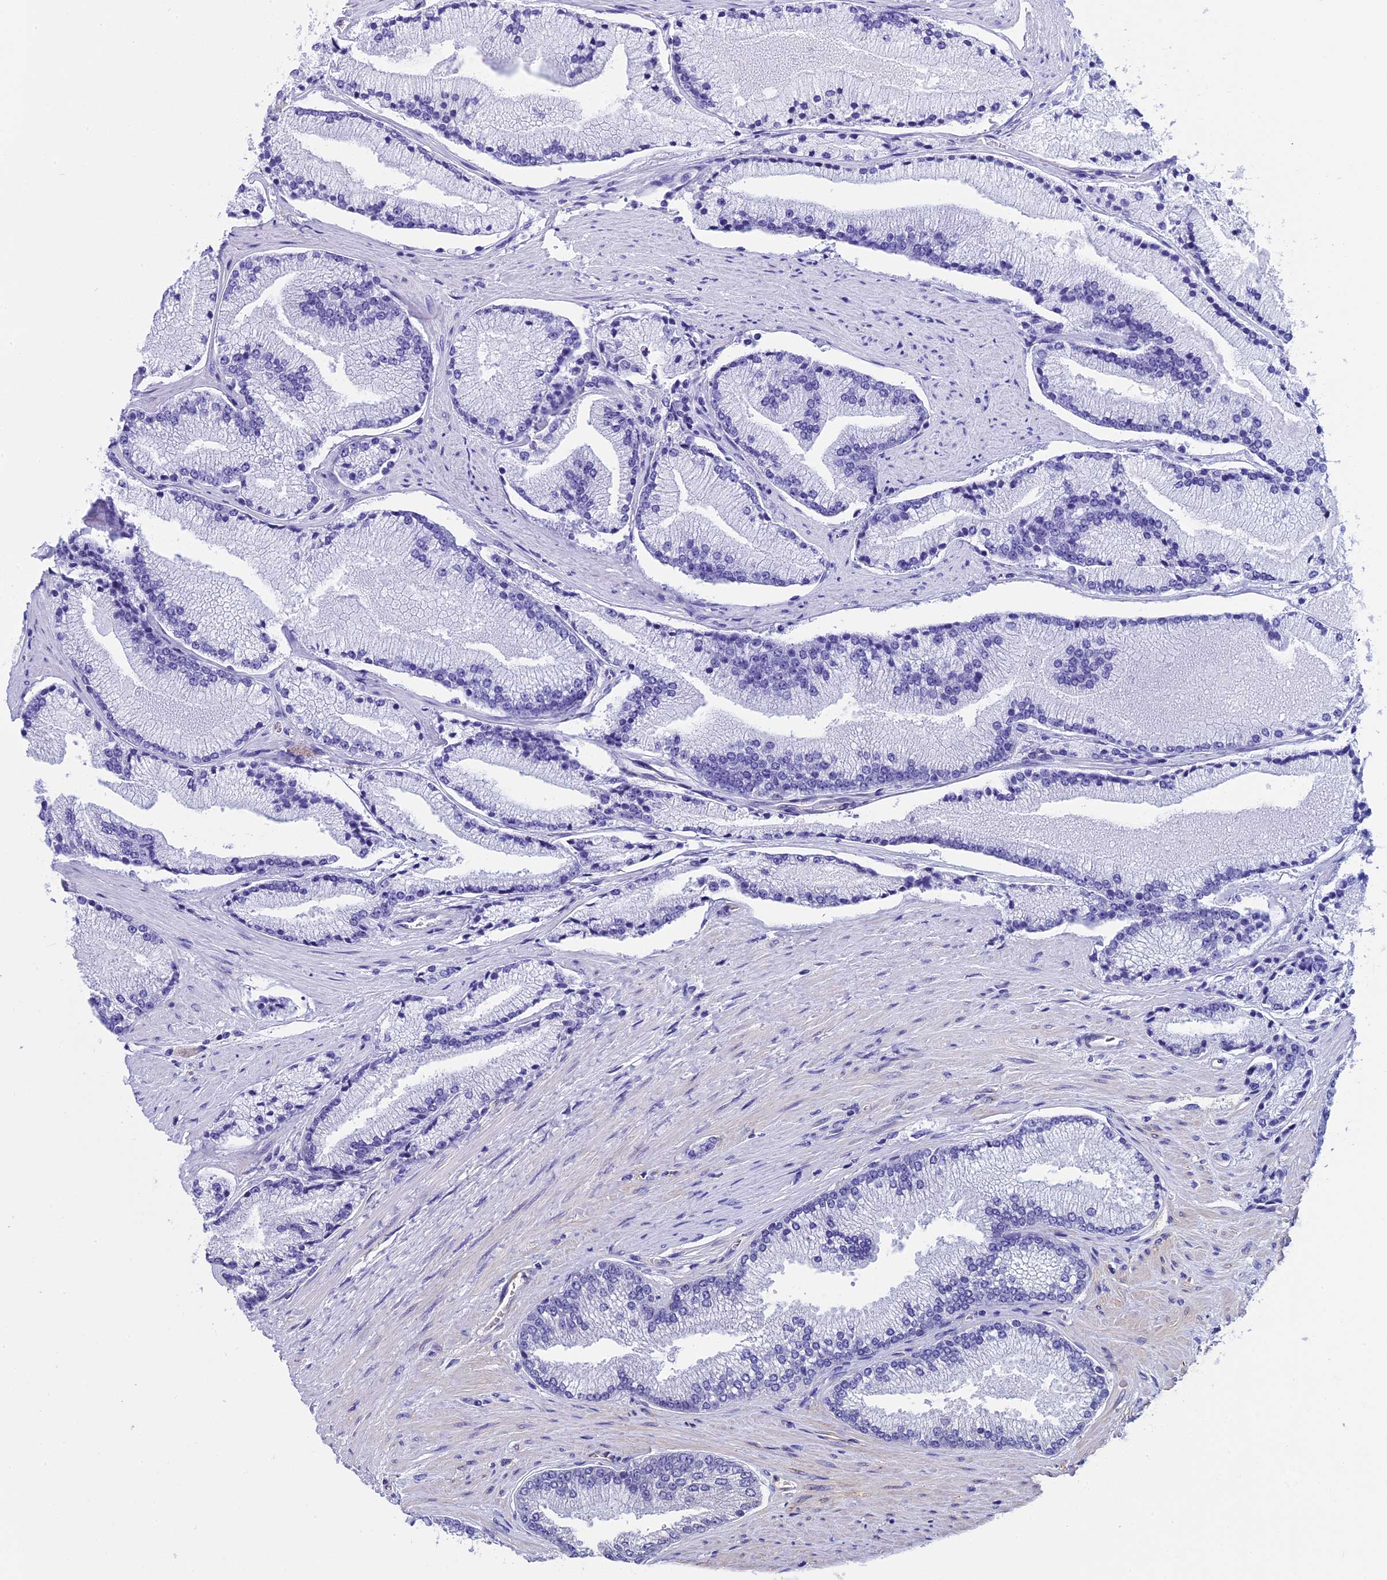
{"staining": {"intensity": "negative", "quantity": "none", "location": "none"}, "tissue": "prostate cancer", "cell_type": "Tumor cells", "image_type": "cancer", "snomed": [{"axis": "morphology", "description": "Adenocarcinoma, High grade"}, {"axis": "topography", "description": "Prostate"}], "caption": "This is a micrograph of IHC staining of prostate cancer, which shows no staining in tumor cells.", "gene": "EHBP1L1", "patient": {"sex": "male", "age": 67}}